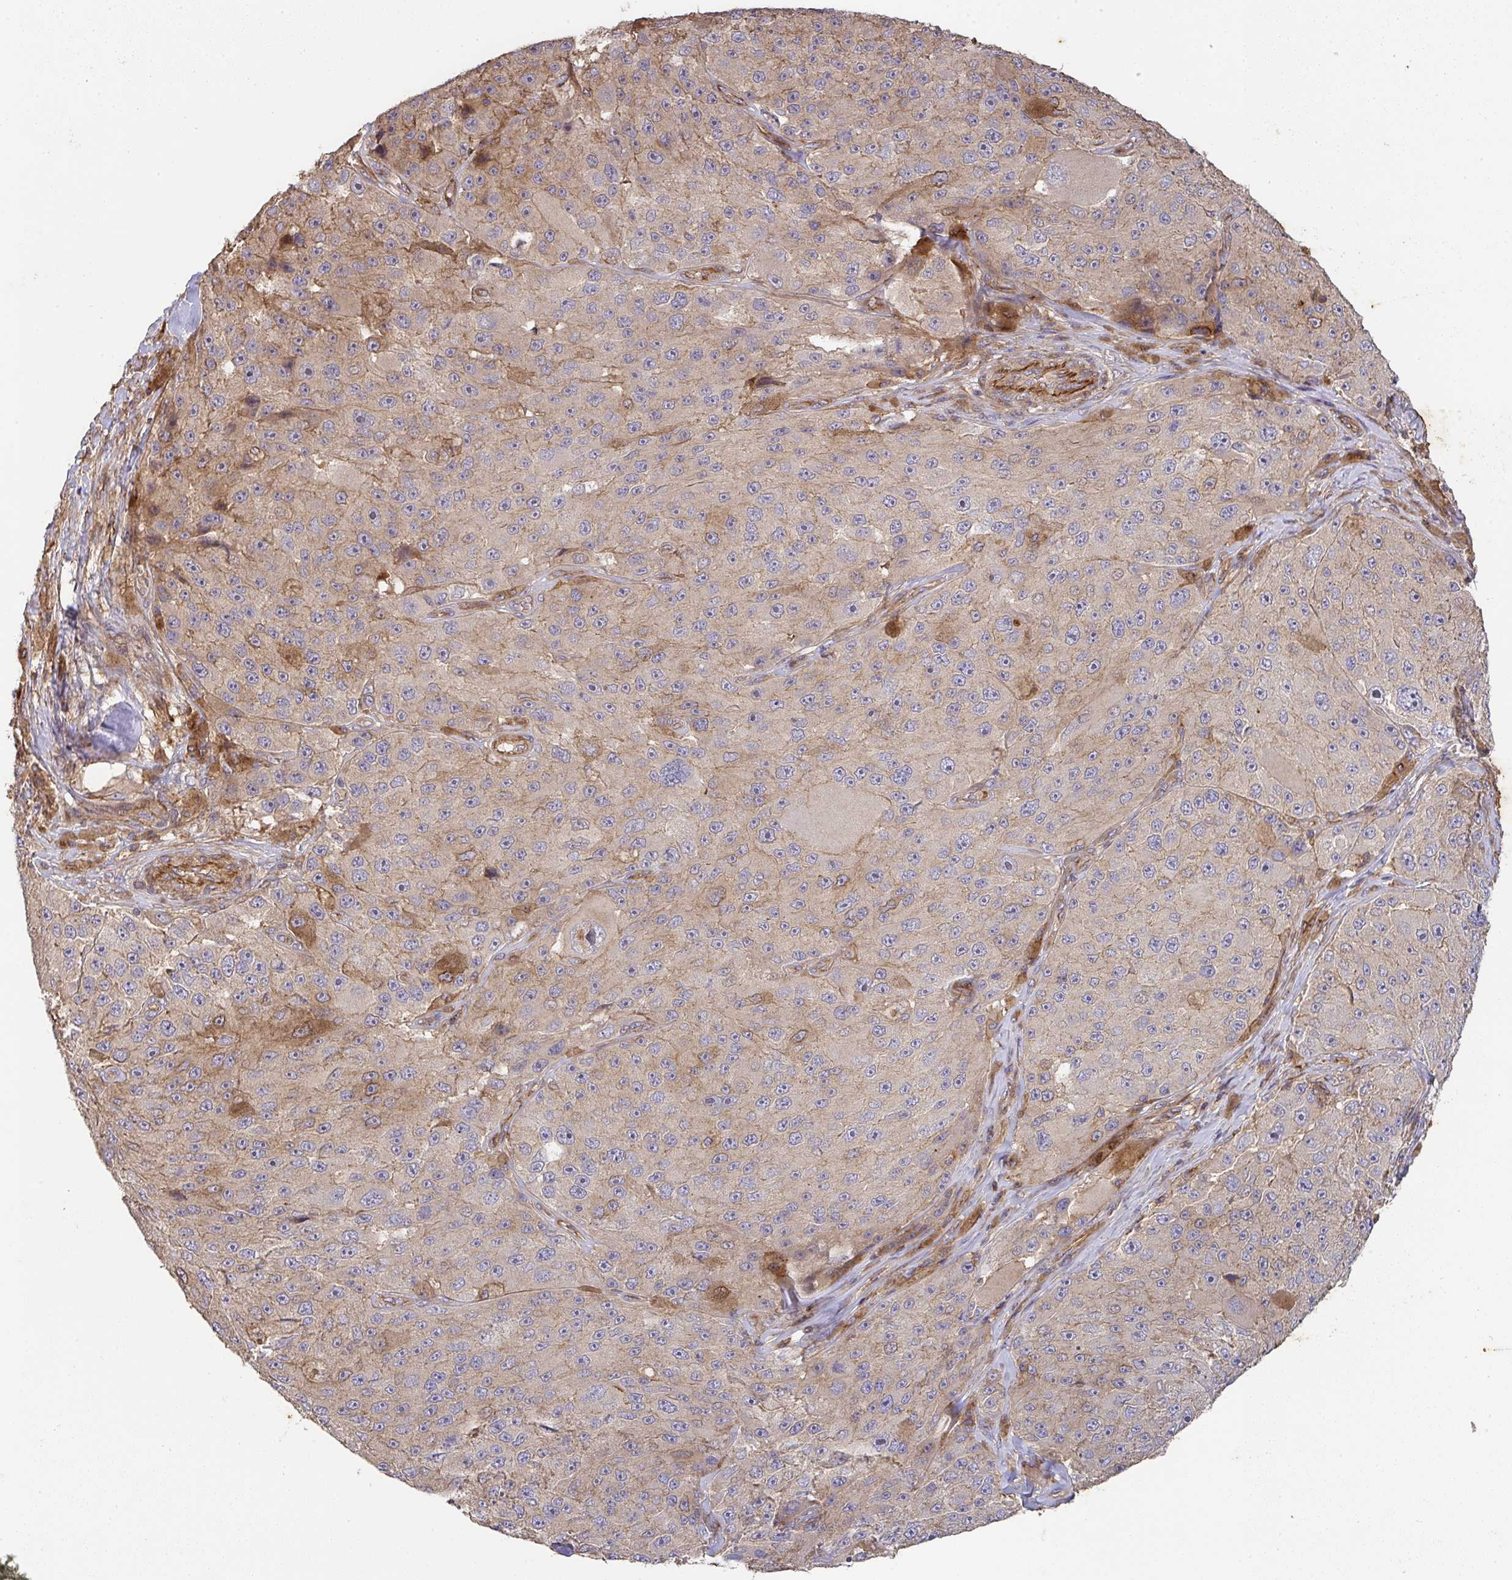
{"staining": {"intensity": "moderate", "quantity": "<25%", "location": "cytoplasmic/membranous"}, "tissue": "melanoma", "cell_type": "Tumor cells", "image_type": "cancer", "snomed": [{"axis": "morphology", "description": "Malignant melanoma, Metastatic site"}, {"axis": "topography", "description": "Lymph node"}], "caption": "Protein positivity by IHC shows moderate cytoplasmic/membranous expression in approximately <25% of tumor cells in melanoma. The staining was performed using DAB, with brown indicating positive protein expression. Nuclei are stained blue with hematoxylin.", "gene": "TNMD", "patient": {"sex": "male", "age": 62}}